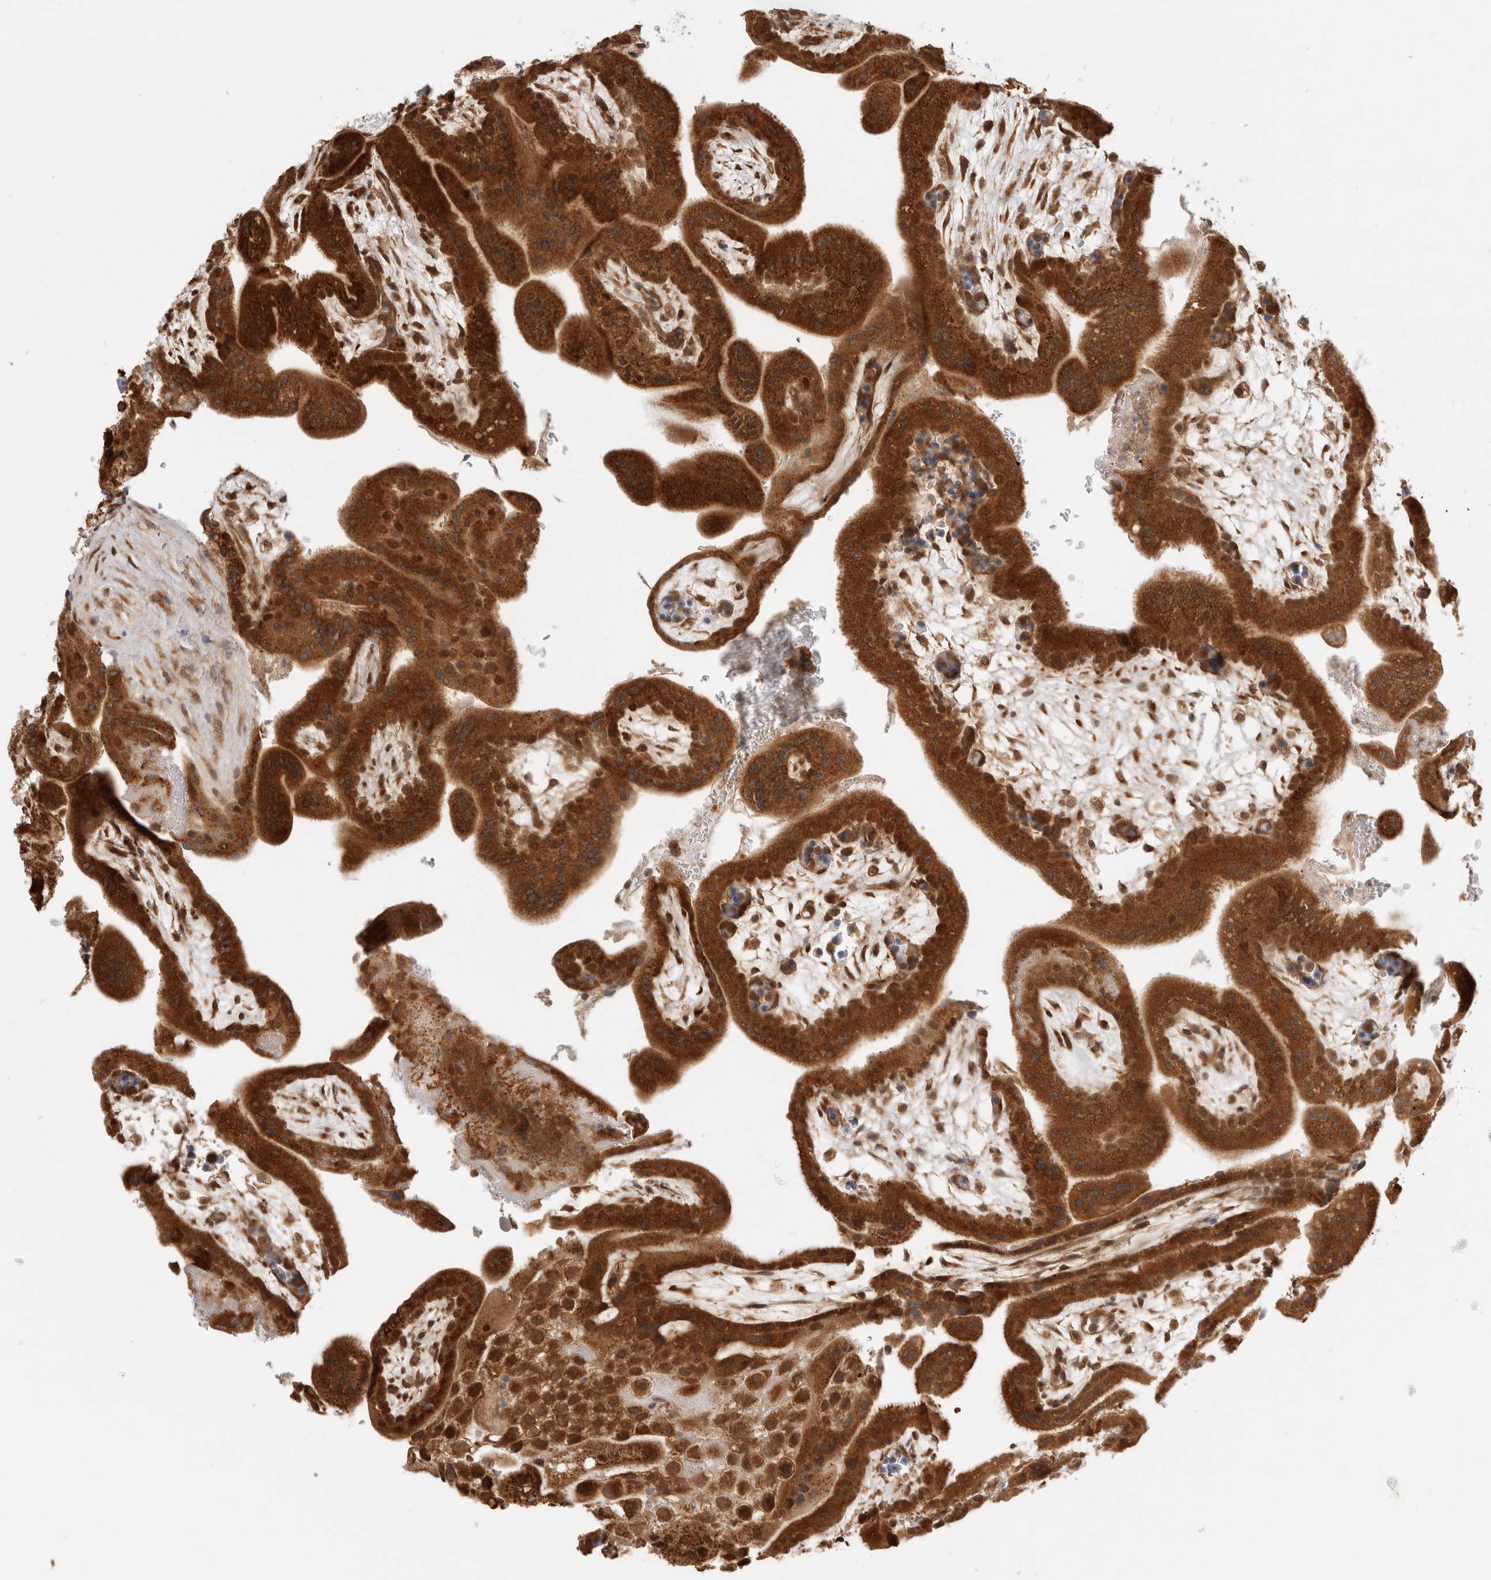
{"staining": {"intensity": "strong", "quantity": ">75%", "location": "cytoplasmic/membranous"}, "tissue": "placenta", "cell_type": "Decidual cells", "image_type": "normal", "snomed": [{"axis": "morphology", "description": "Normal tissue, NOS"}, {"axis": "topography", "description": "Placenta"}], "caption": "Placenta stained with a brown dye shows strong cytoplasmic/membranous positive positivity in approximately >75% of decidual cells.", "gene": "ACTL9", "patient": {"sex": "female", "age": 35}}